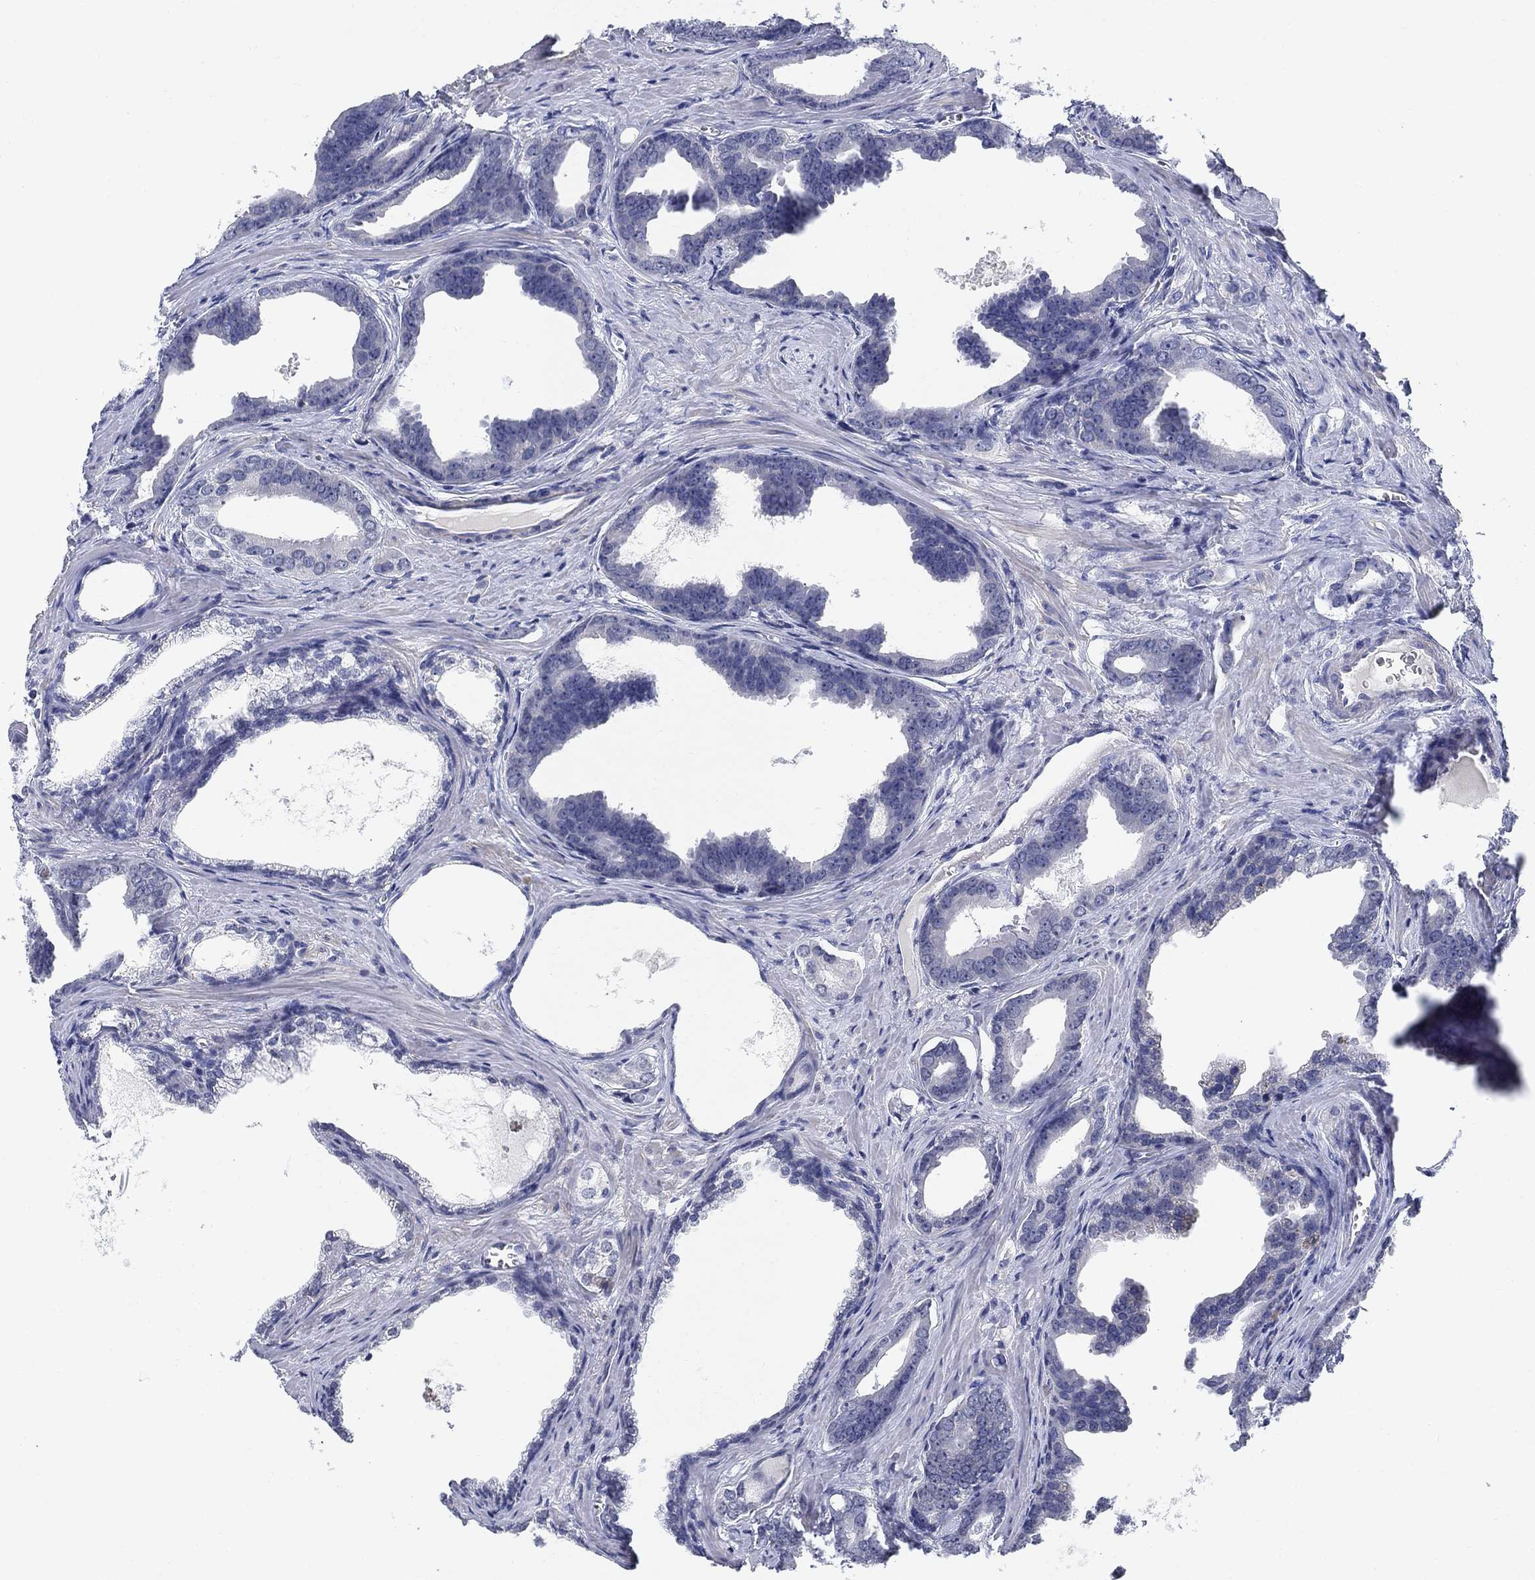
{"staining": {"intensity": "negative", "quantity": "none", "location": "none"}, "tissue": "prostate cancer", "cell_type": "Tumor cells", "image_type": "cancer", "snomed": [{"axis": "morphology", "description": "Adenocarcinoma, NOS"}, {"axis": "topography", "description": "Prostate"}], "caption": "A histopathology image of adenocarcinoma (prostate) stained for a protein reveals no brown staining in tumor cells.", "gene": "OTUB2", "patient": {"sex": "male", "age": 66}}